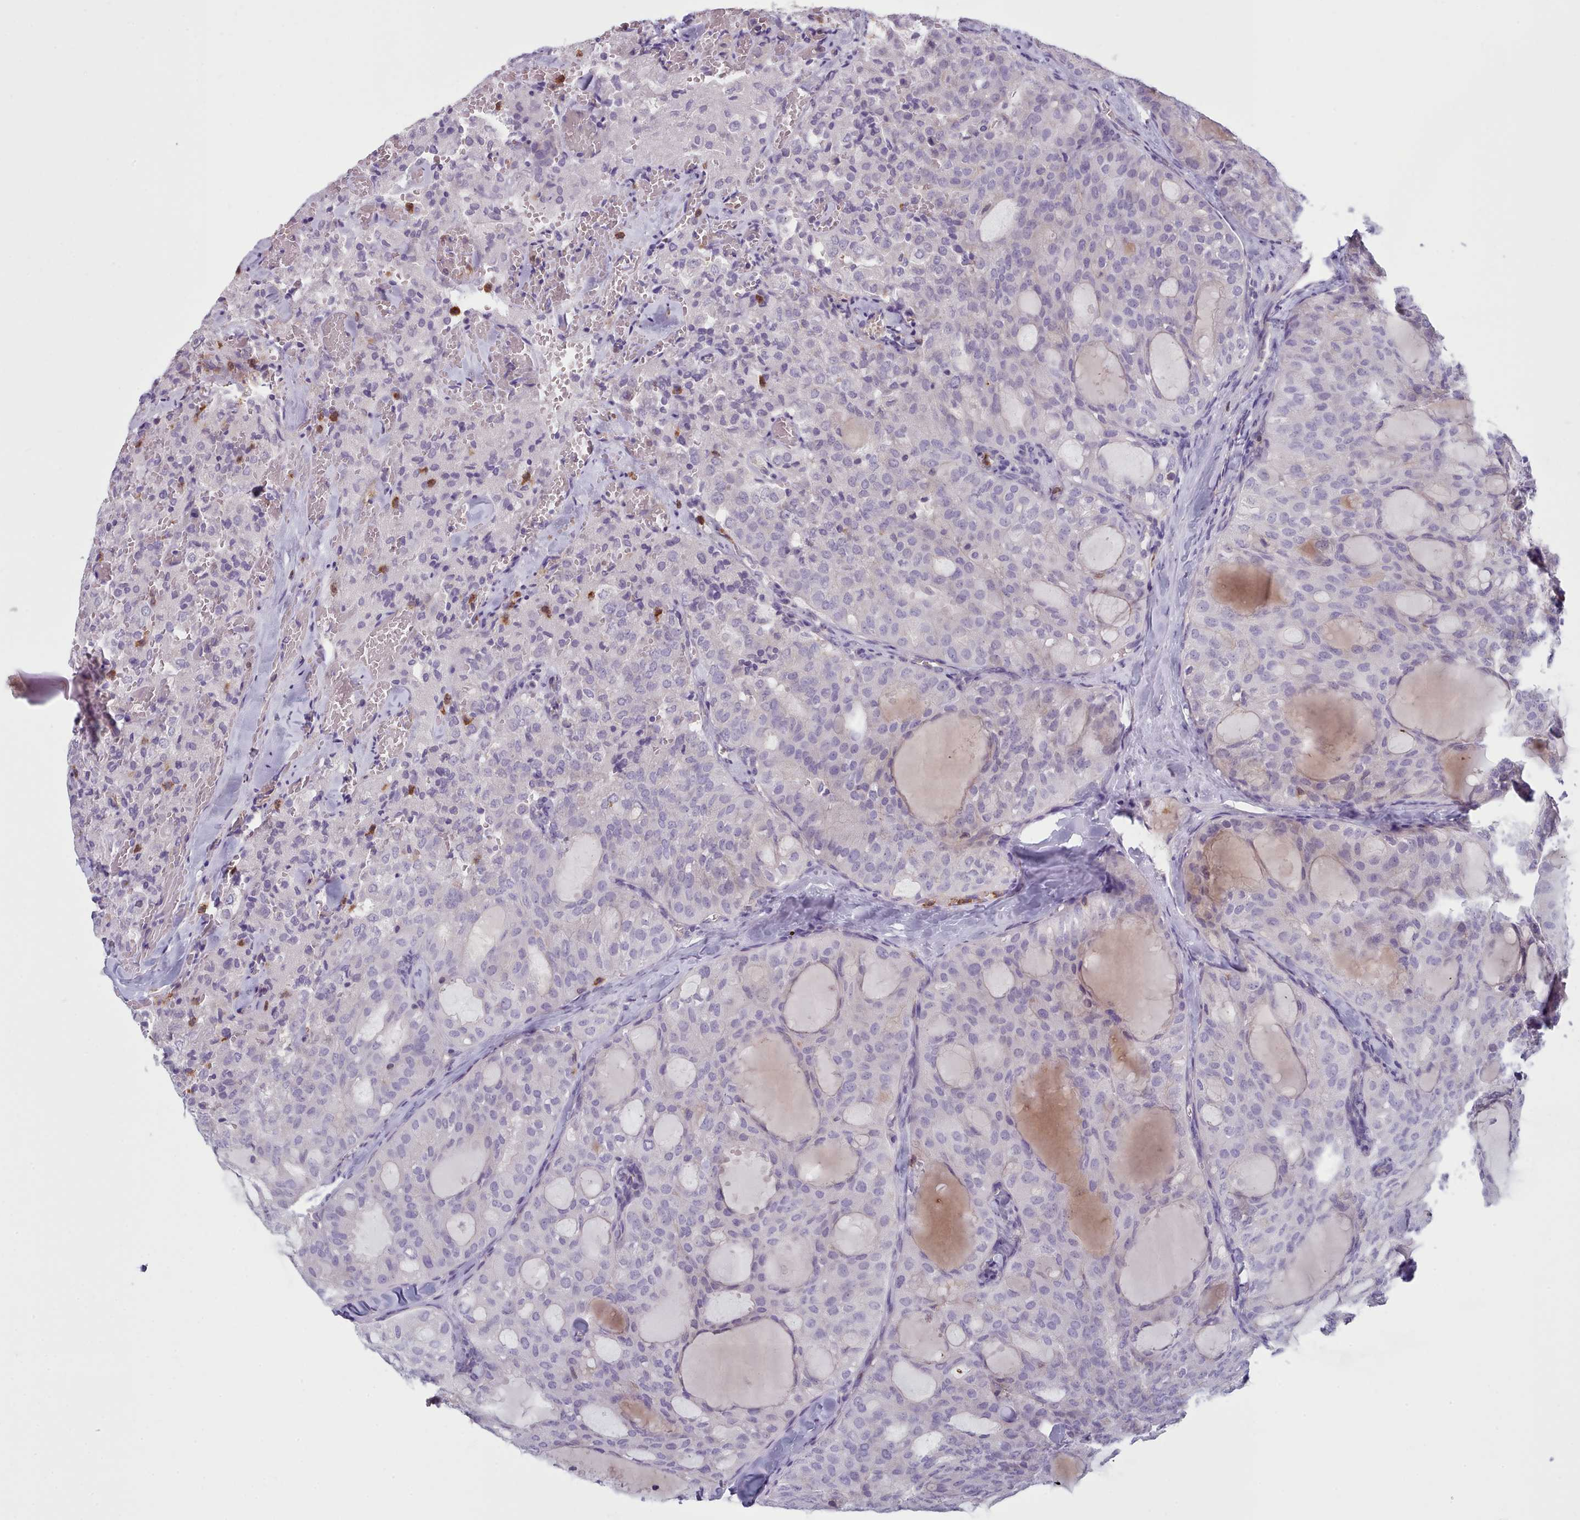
{"staining": {"intensity": "negative", "quantity": "none", "location": "none"}, "tissue": "thyroid cancer", "cell_type": "Tumor cells", "image_type": "cancer", "snomed": [{"axis": "morphology", "description": "Follicular adenoma carcinoma, NOS"}, {"axis": "topography", "description": "Thyroid gland"}], "caption": "High power microscopy micrograph of an IHC histopathology image of follicular adenoma carcinoma (thyroid), revealing no significant positivity in tumor cells.", "gene": "RAC2", "patient": {"sex": "male", "age": 75}}